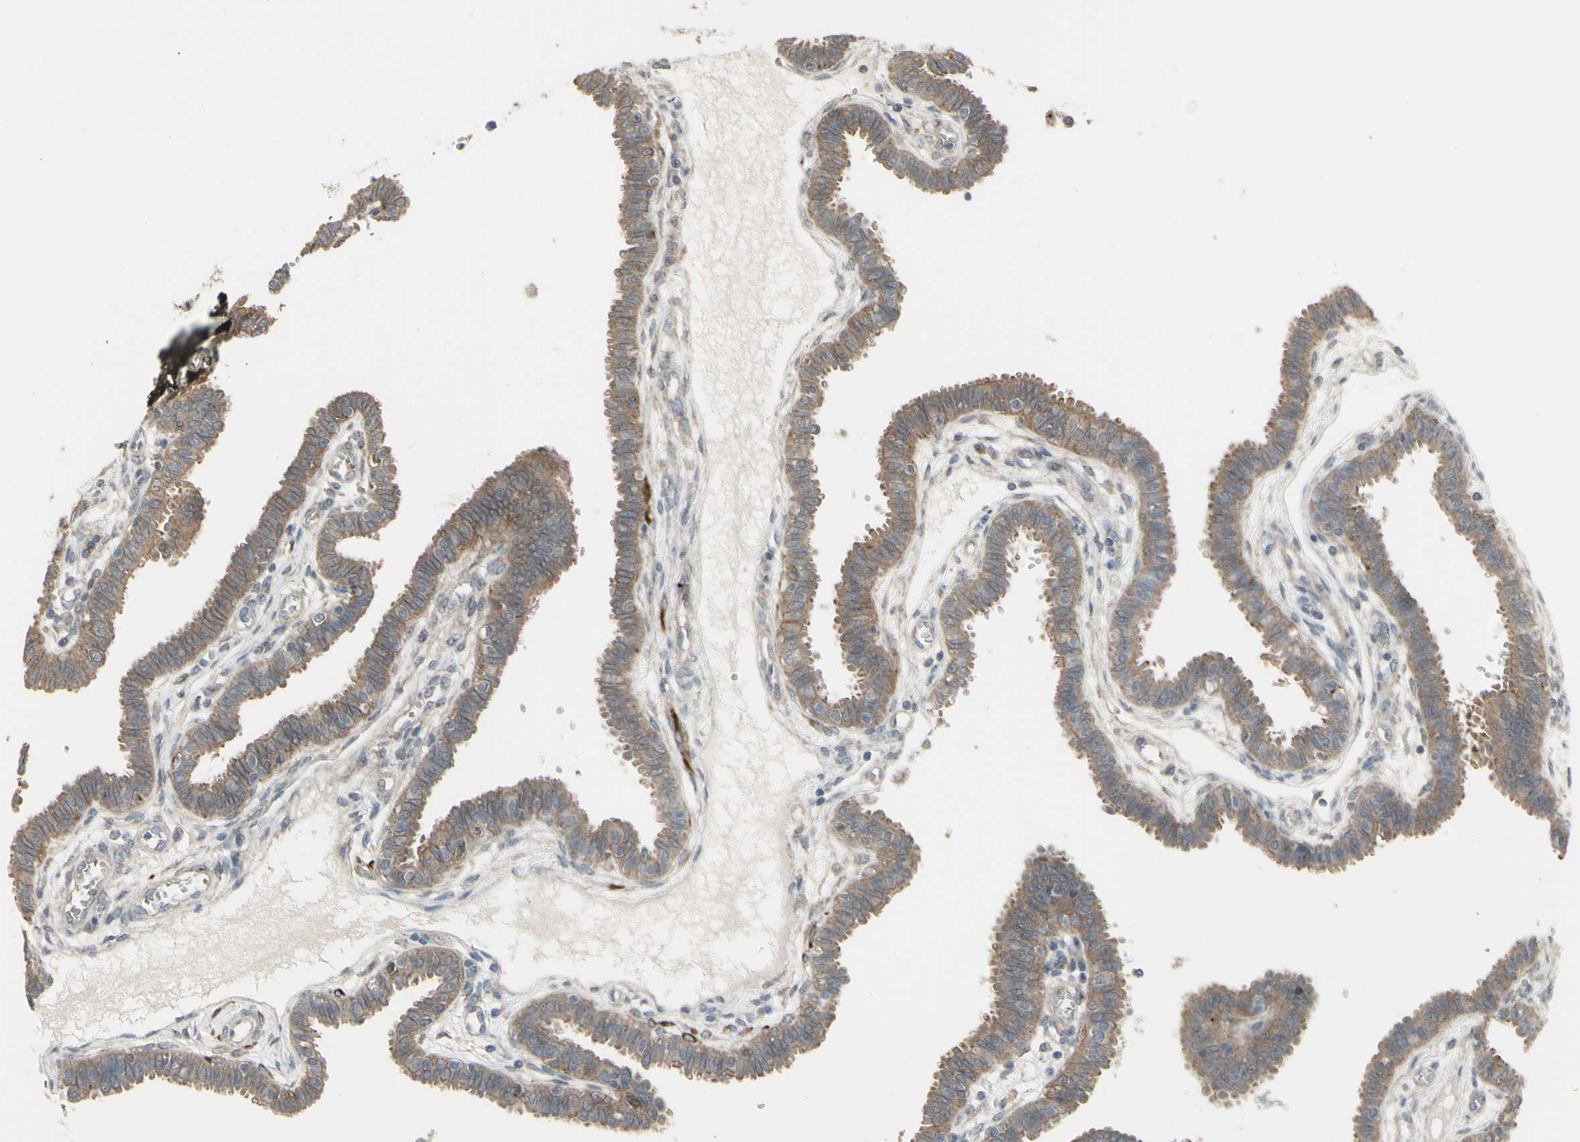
{"staining": {"intensity": "moderate", "quantity": ">75%", "location": "cytoplasmic/membranous"}, "tissue": "fallopian tube", "cell_type": "Glandular cells", "image_type": "normal", "snomed": [{"axis": "morphology", "description": "Normal tissue, NOS"}, {"axis": "topography", "description": "Fallopian tube"}], "caption": "A brown stain labels moderate cytoplasmic/membranous staining of a protein in glandular cells of normal fallopian tube.", "gene": "GRAMD1B", "patient": {"sex": "female", "age": 32}}